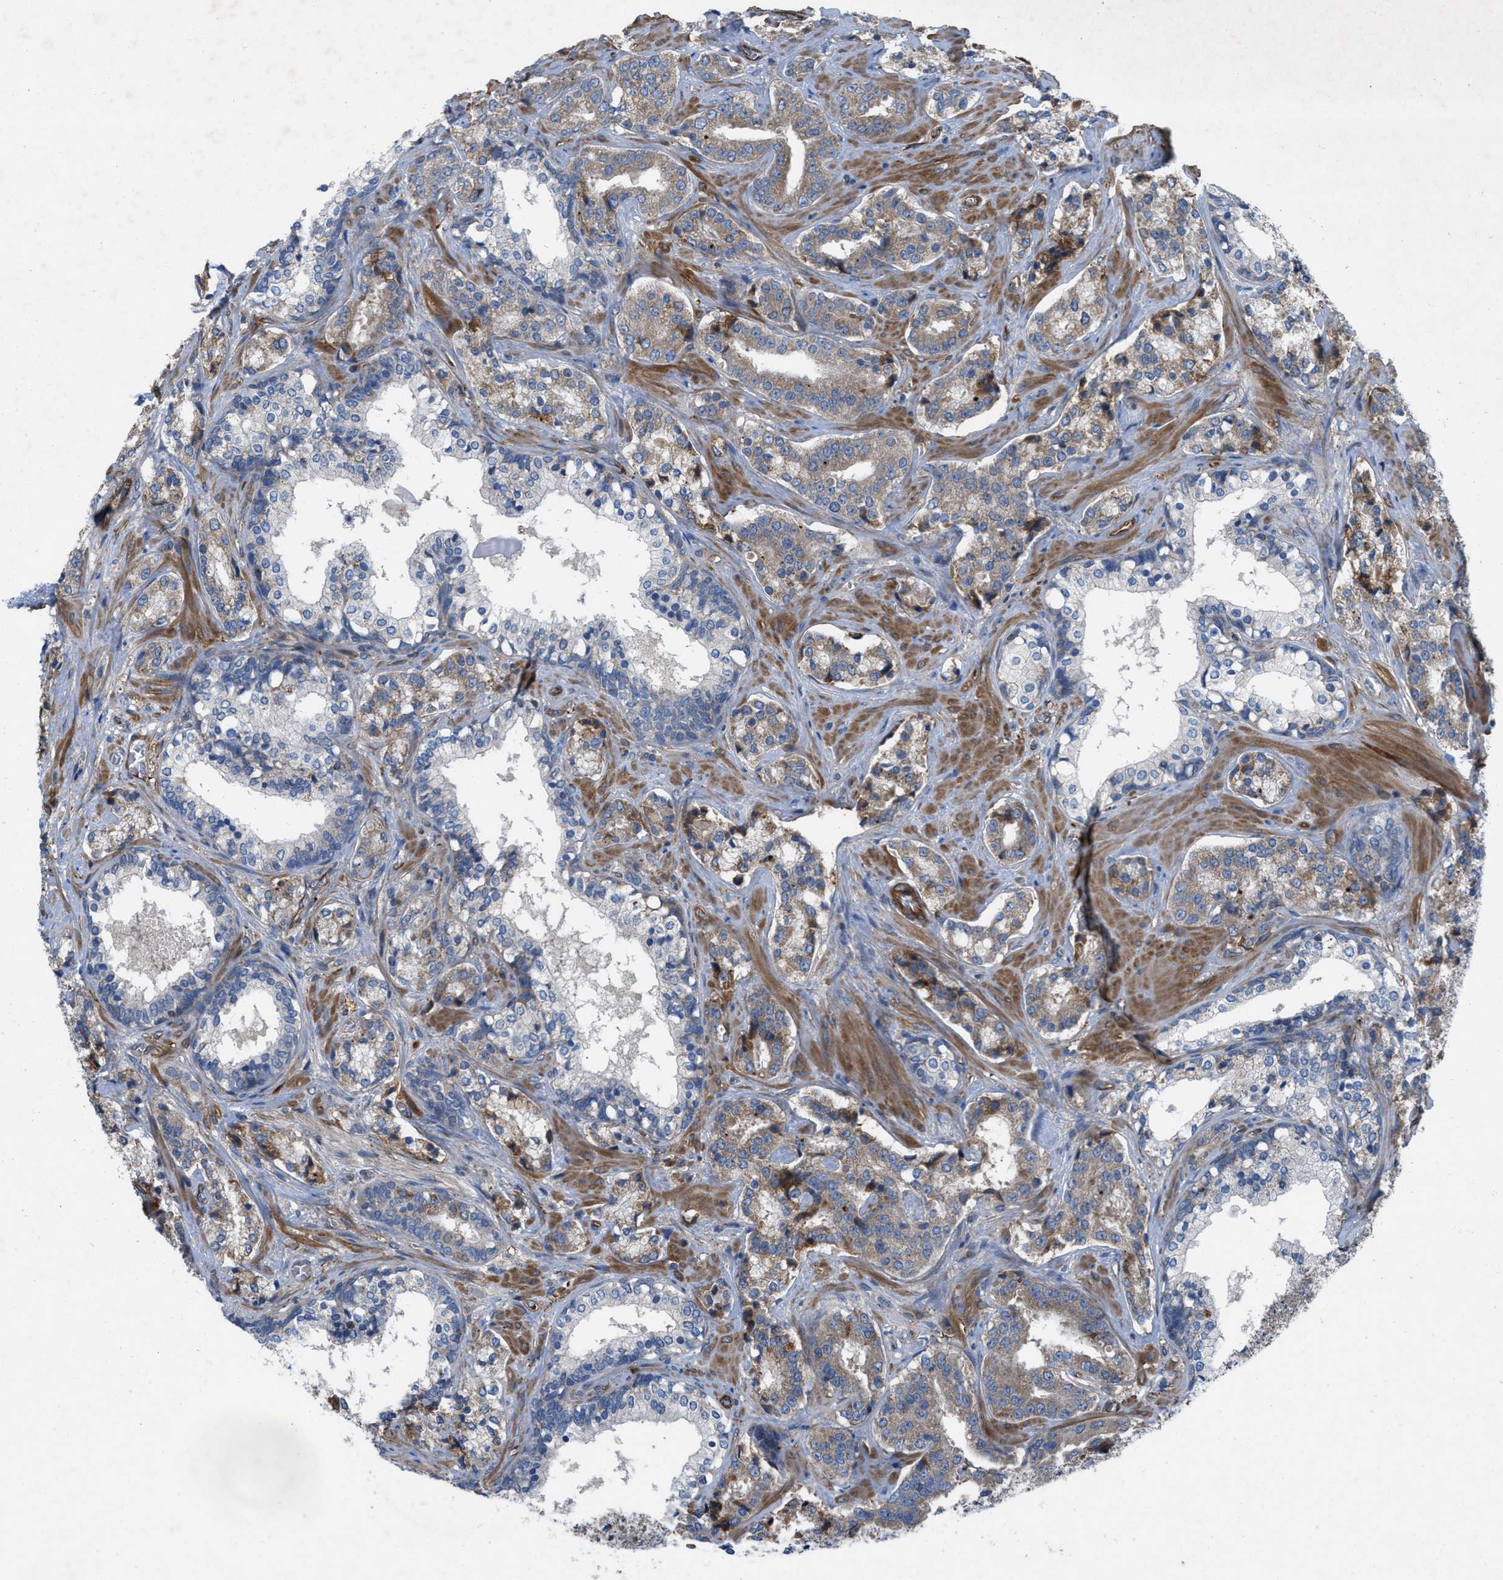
{"staining": {"intensity": "weak", "quantity": "25%-75%", "location": "cytoplasmic/membranous"}, "tissue": "prostate cancer", "cell_type": "Tumor cells", "image_type": "cancer", "snomed": [{"axis": "morphology", "description": "Adenocarcinoma, High grade"}, {"axis": "topography", "description": "Prostate"}], "caption": "A brown stain shows weak cytoplasmic/membranous positivity of a protein in human adenocarcinoma (high-grade) (prostate) tumor cells. The staining was performed using DAB, with brown indicating positive protein expression. Nuclei are stained blue with hematoxylin.", "gene": "SLC6A9", "patient": {"sex": "male", "age": 60}}